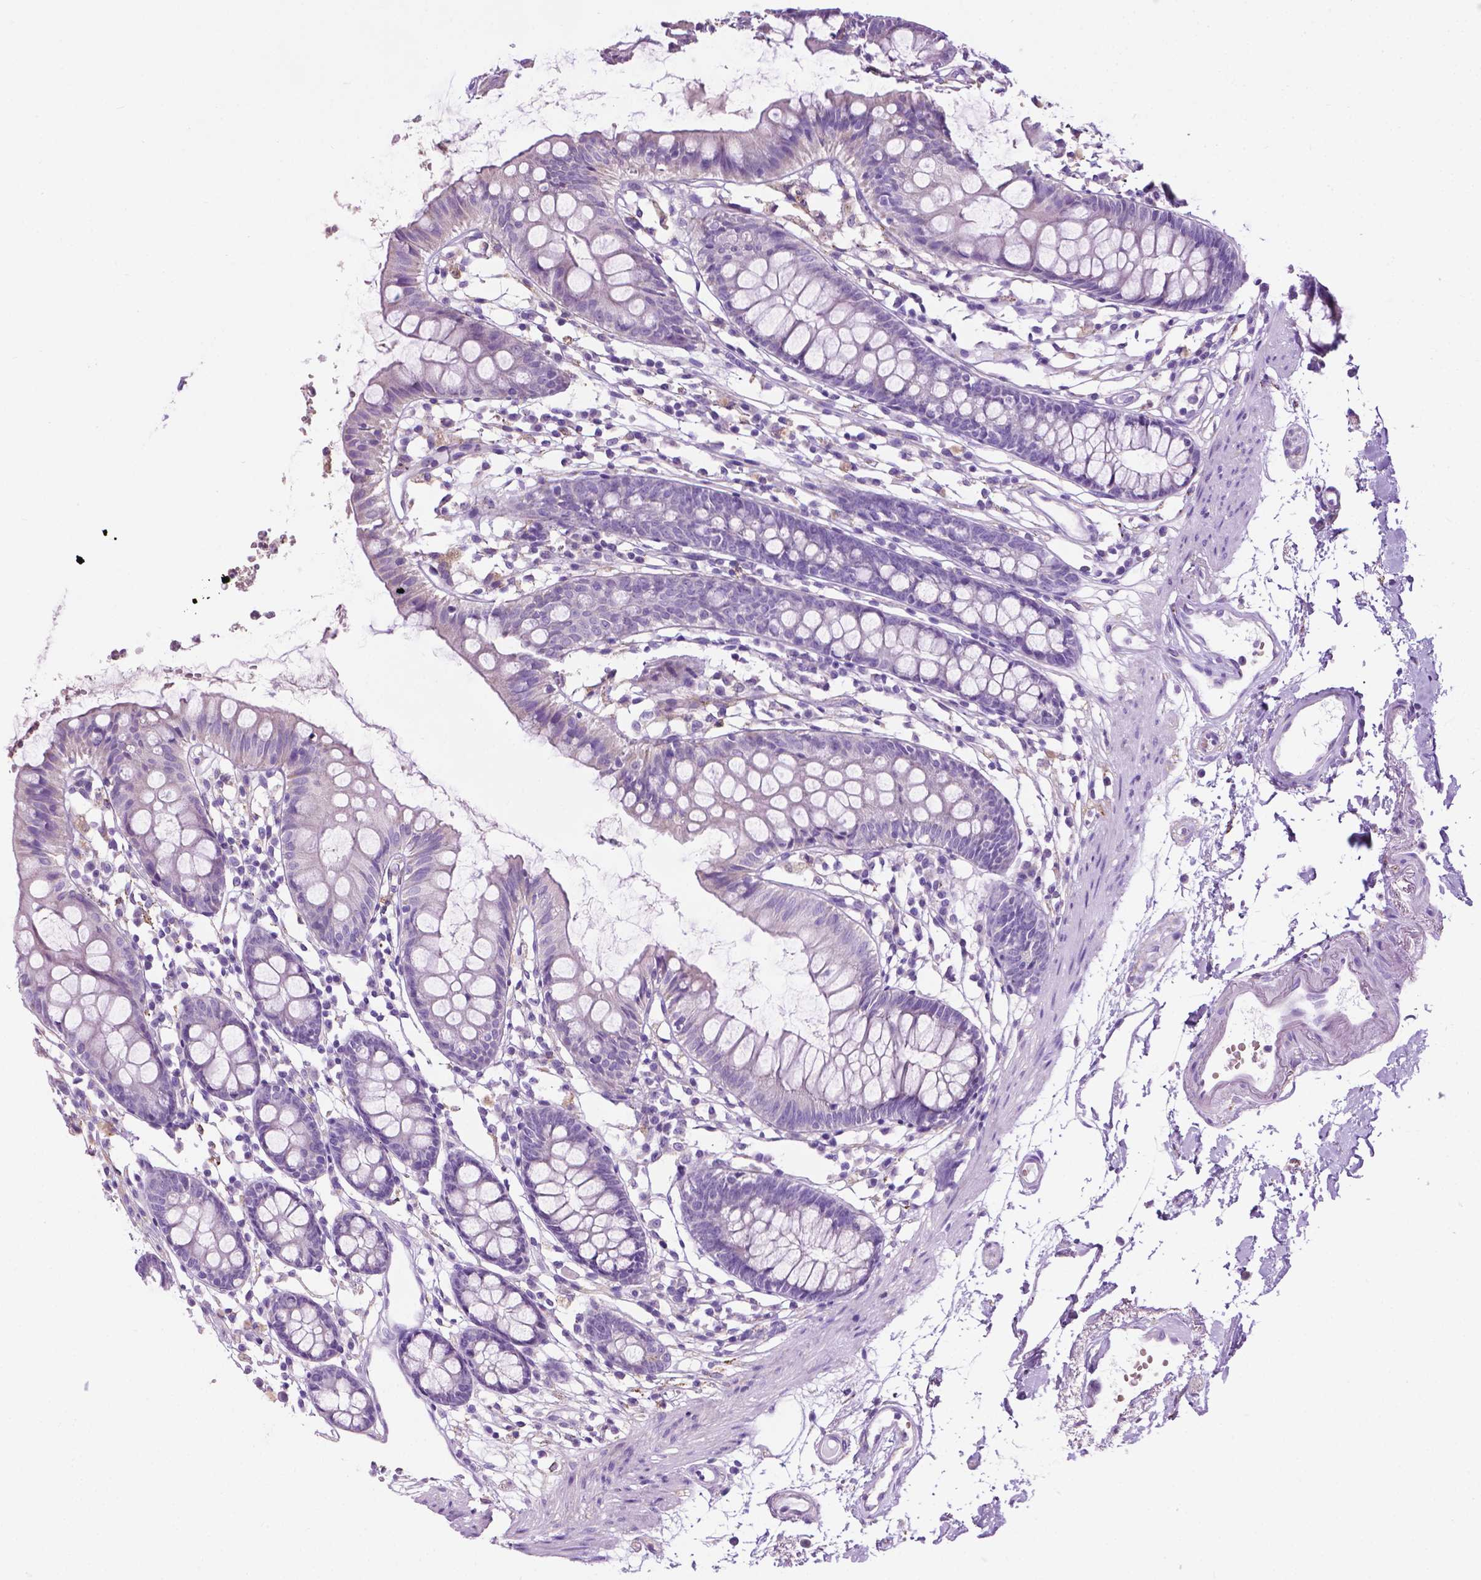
{"staining": {"intensity": "negative", "quantity": "none", "location": "none"}, "tissue": "colon", "cell_type": "Endothelial cells", "image_type": "normal", "snomed": [{"axis": "morphology", "description": "Normal tissue, NOS"}, {"axis": "topography", "description": "Colon"}], "caption": "This photomicrograph is of unremarkable colon stained with immunohistochemistry to label a protein in brown with the nuclei are counter-stained blue. There is no expression in endothelial cells.", "gene": "TMEM132E", "patient": {"sex": "female", "age": 84}}